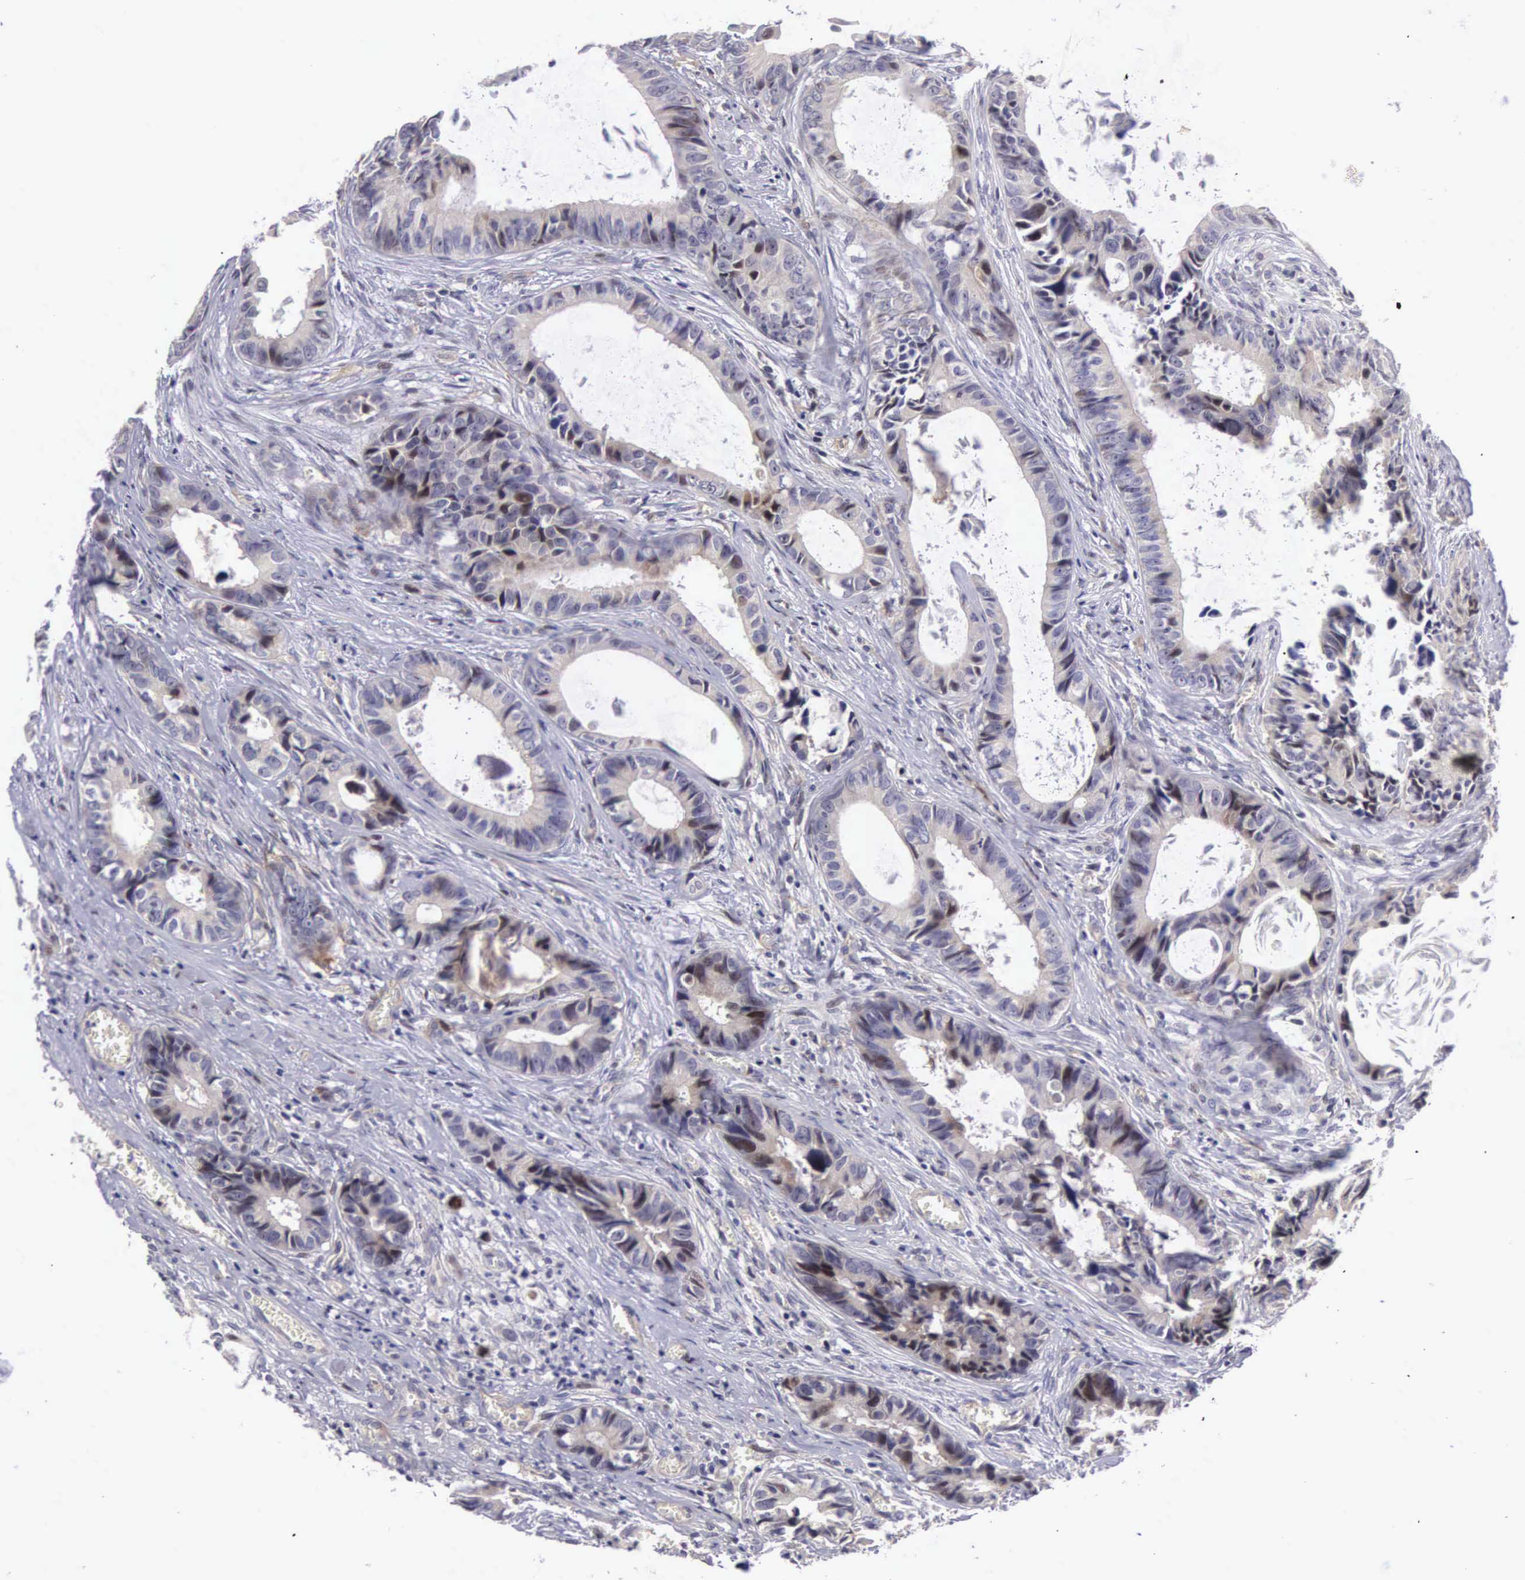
{"staining": {"intensity": "moderate", "quantity": "25%-75%", "location": "cytoplasmic/membranous,nuclear"}, "tissue": "colorectal cancer", "cell_type": "Tumor cells", "image_type": "cancer", "snomed": [{"axis": "morphology", "description": "Adenocarcinoma, NOS"}, {"axis": "topography", "description": "Rectum"}], "caption": "Immunohistochemical staining of human adenocarcinoma (colorectal) reveals medium levels of moderate cytoplasmic/membranous and nuclear protein positivity in about 25%-75% of tumor cells.", "gene": "EMID1", "patient": {"sex": "female", "age": 98}}